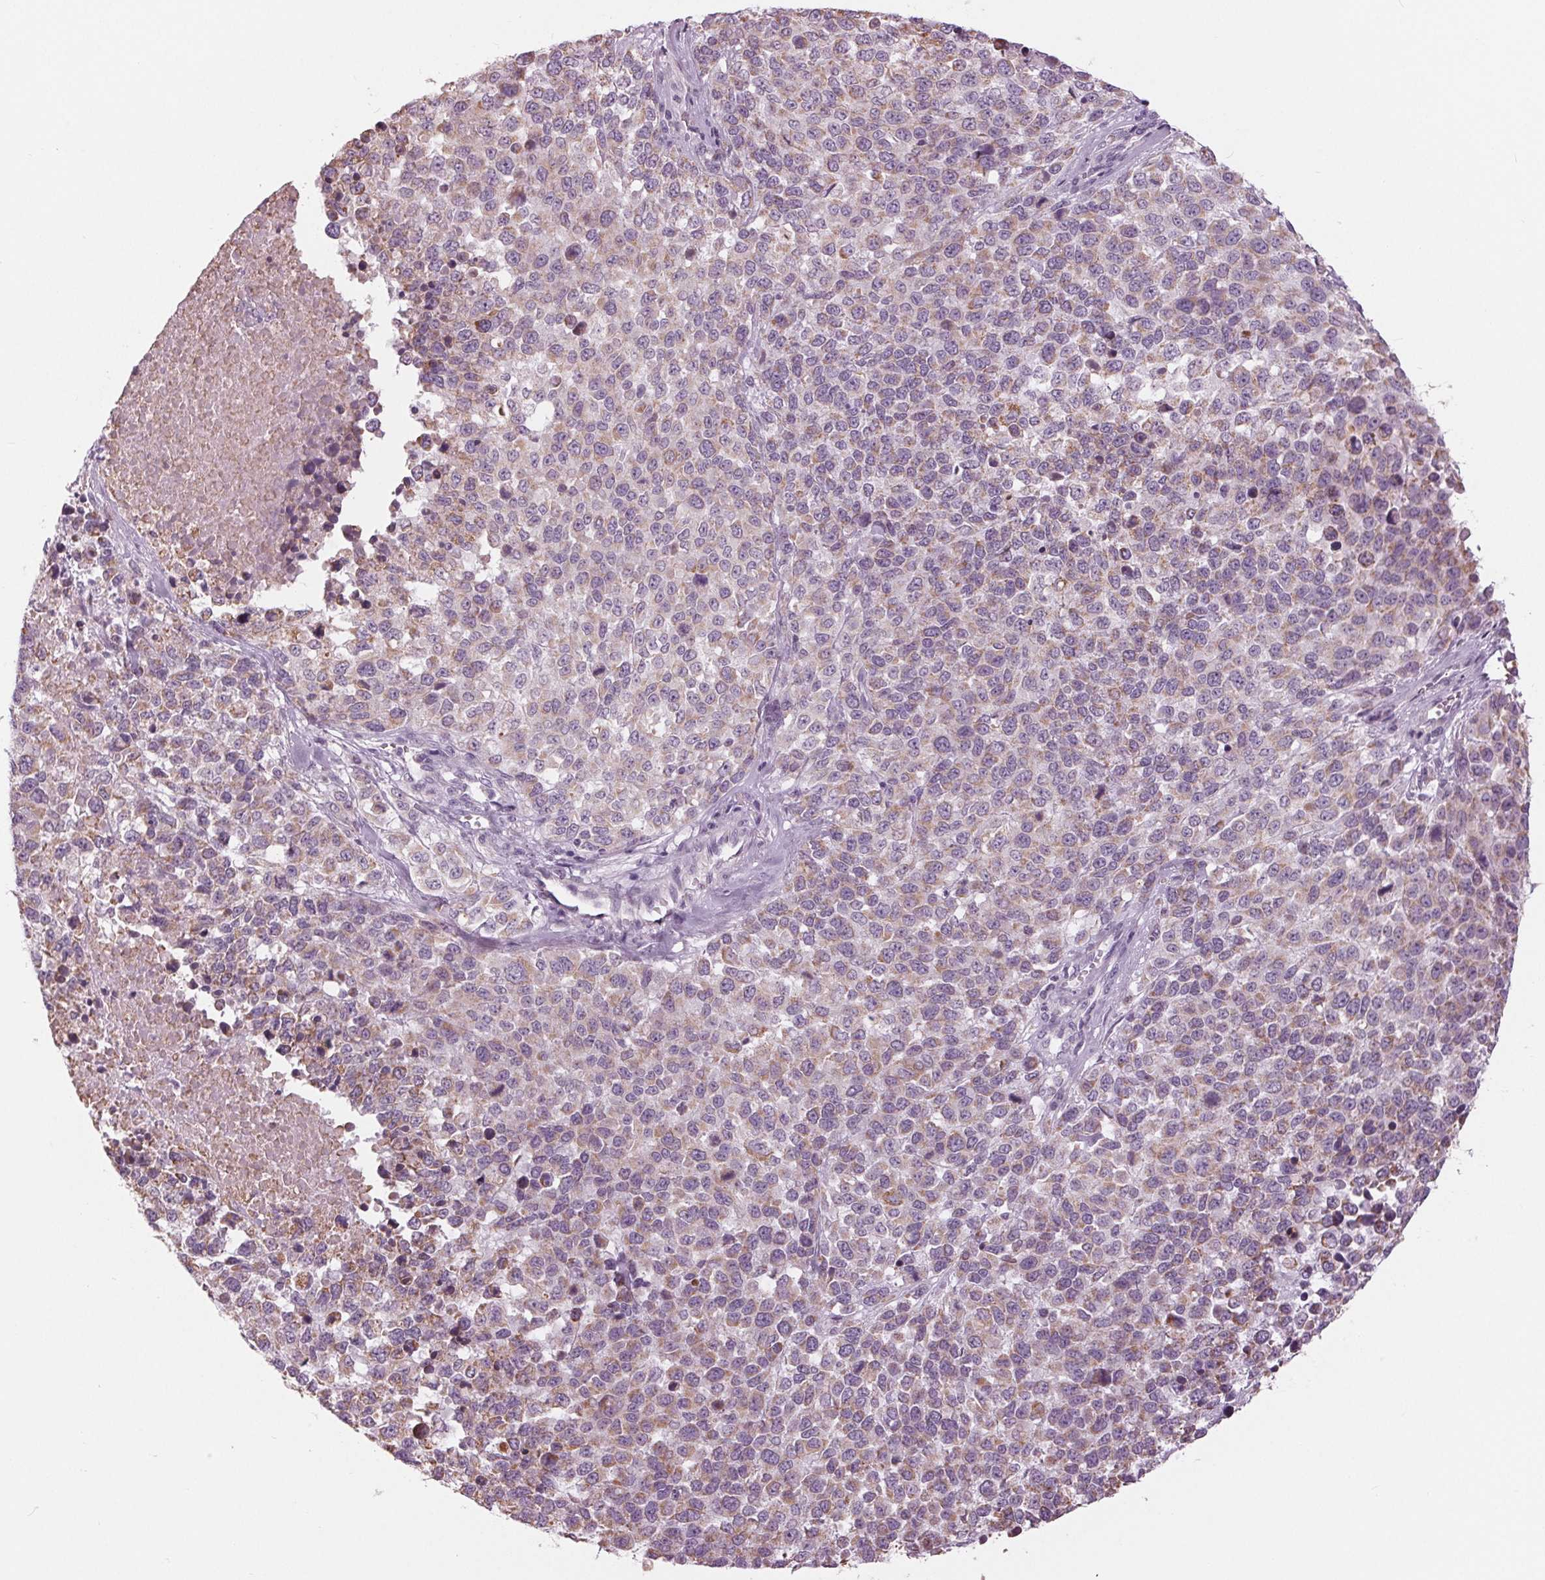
{"staining": {"intensity": "weak", "quantity": "25%-75%", "location": "cytoplasmic/membranous"}, "tissue": "melanoma", "cell_type": "Tumor cells", "image_type": "cancer", "snomed": [{"axis": "morphology", "description": "Malignant melanoma, Metastatic site"}, {"axis": "topography", "description": "Skin"}], "caption": "High-magnification brightfield microscopy of melanoma stained with DAB (3,3'-diaminobenzidine) (brown) and counterstained with hematoxylin (blue). tumor cells exhibit weak cytoplasmic/membranous positivity is identified in about25%-75% of cells.", "gene": "SAMD4A", "patient": {"sex": "male", "age": 84}}